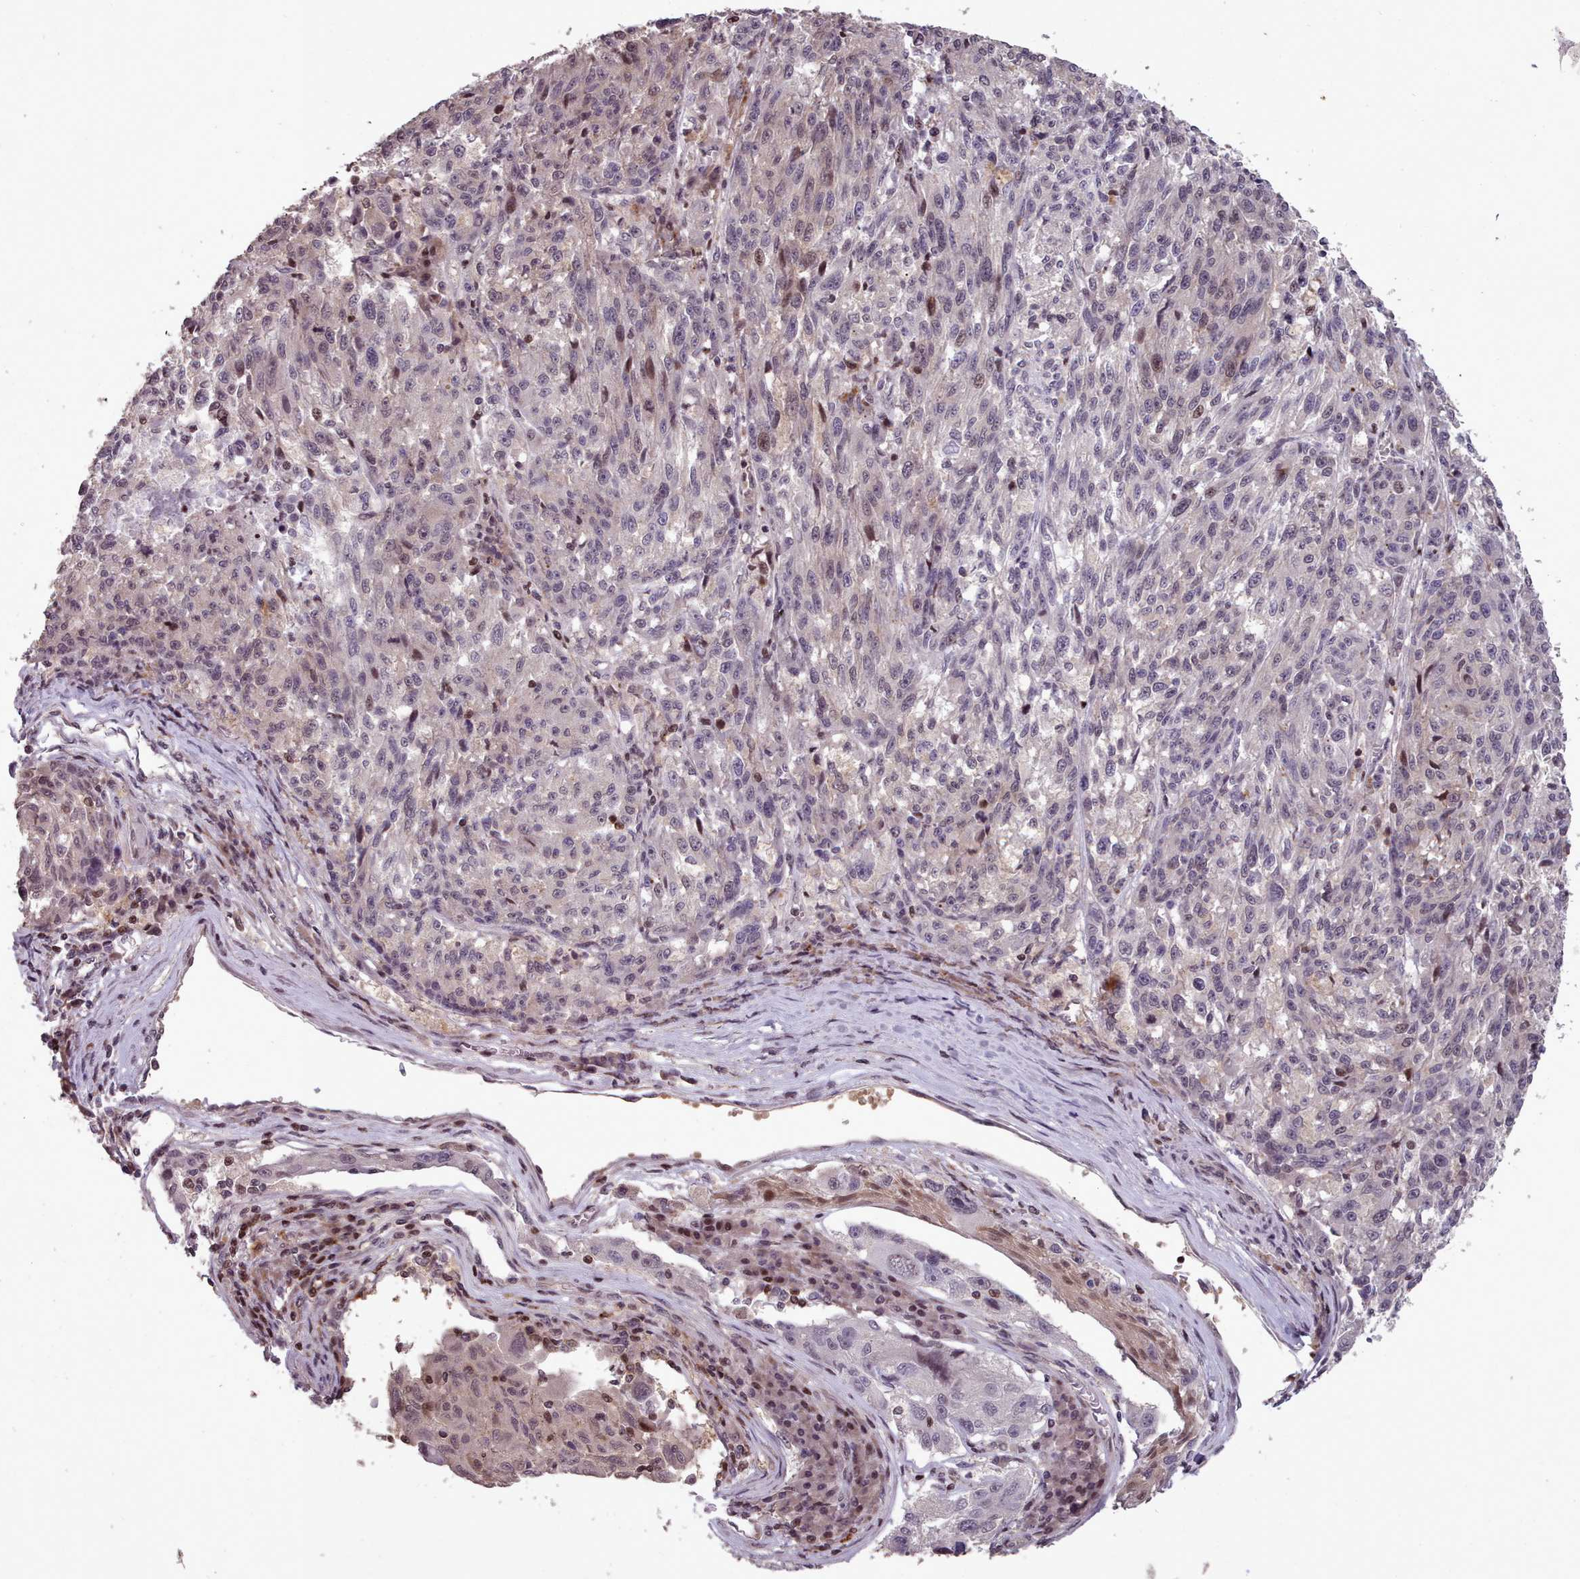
{"staining": {"intensity": "weak", "quantity": "25%-75%", "location": "nuclear"}, "tissue": "melanoma", "cell_type": "Tumor cells", "image_type": "cancer", "snomed": [{"axis": "morphology", "description": "Malignant melanoma, NOS"}, {"axis": "topography", "description": "Skin"}], "caption": "Immunohistochemistry staining of melanoma, which exhibits low levels of weak nuclear expression in about 25%-75% of tumor cells indicating weak nuclear protein expression. The staining was performed using DAB (3,3'-diaminobenzidine) (brown) for protein detection and nuclei were counterstained in hematoxylin (blue).", "gene": "ENSA", "patient": {"sex": "male", "age": 53}}